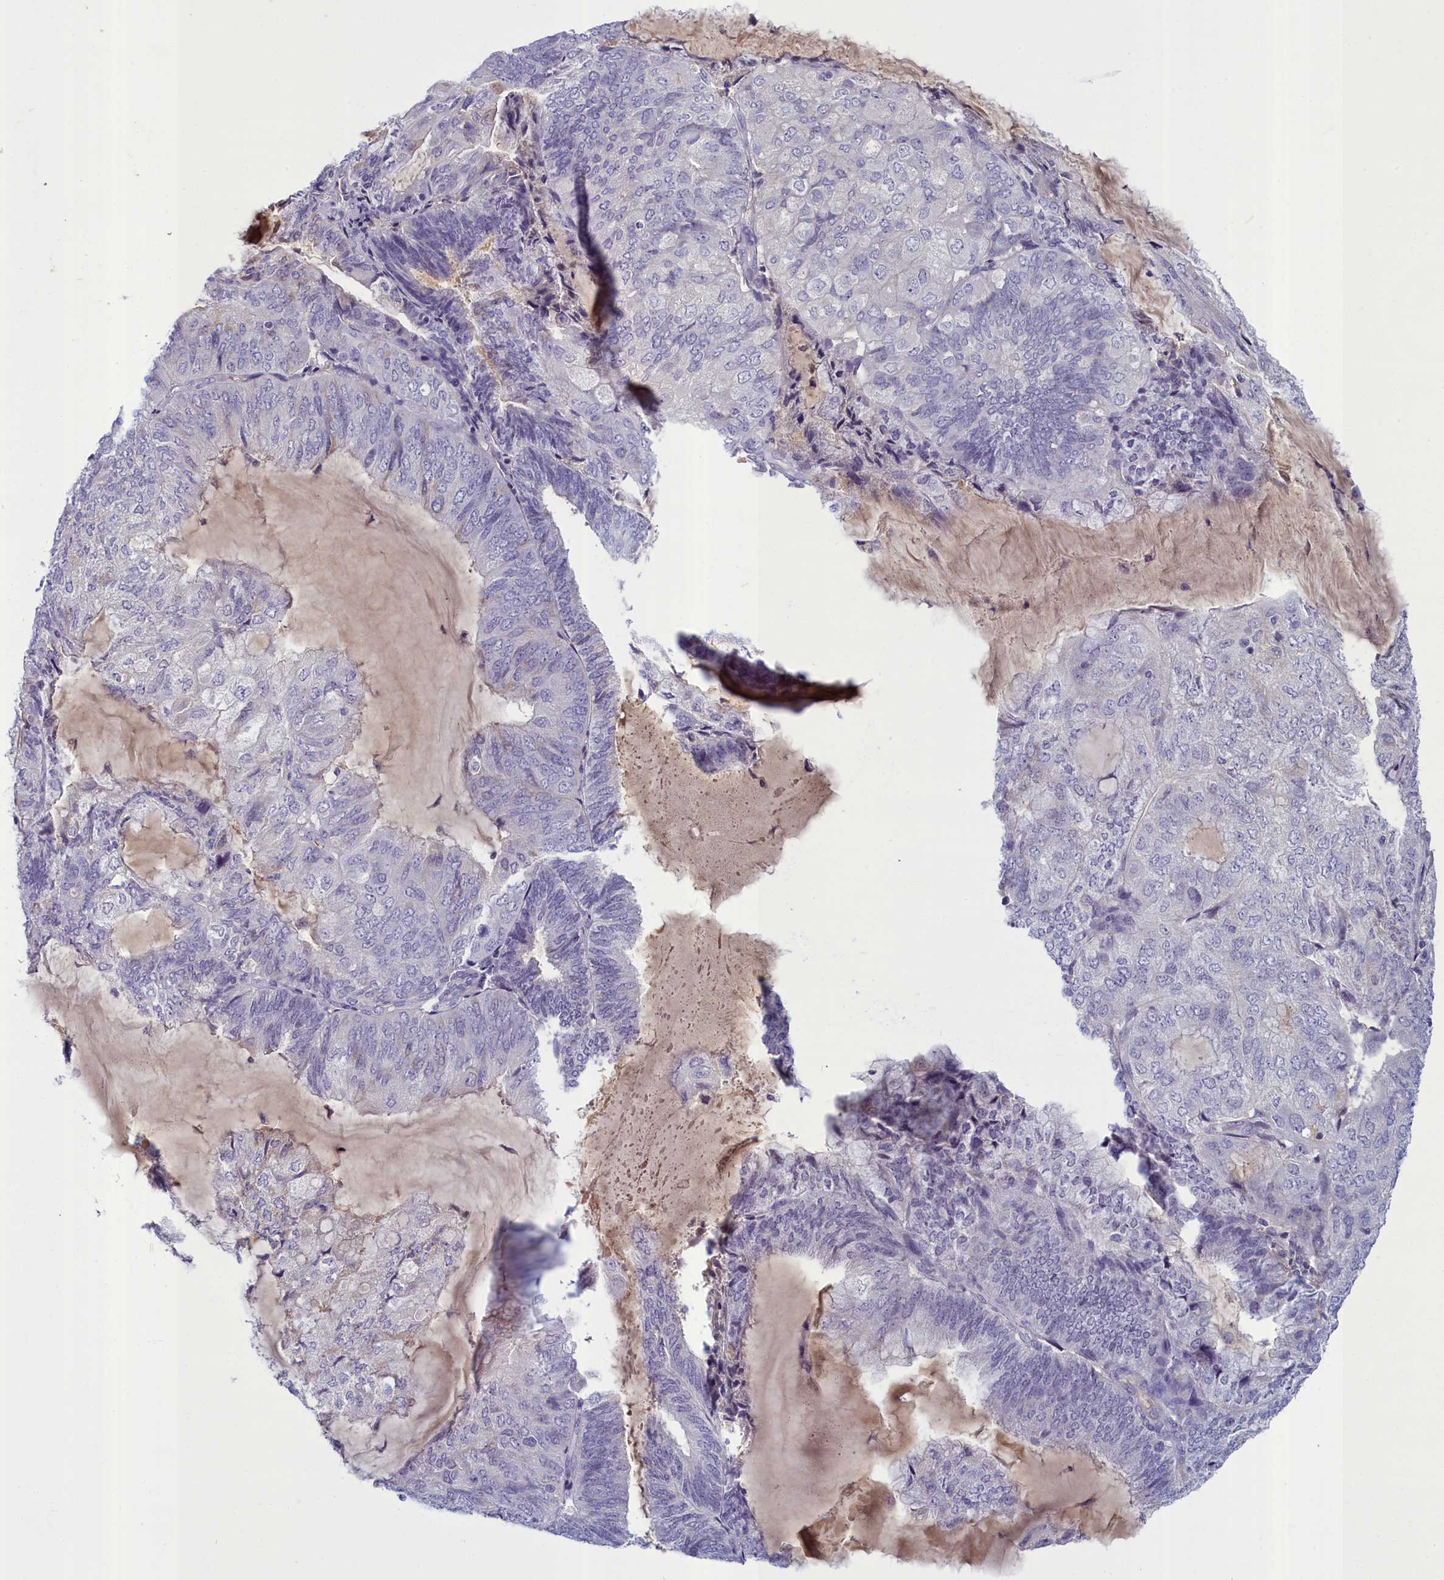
{"staining": {"intensity": "negative", "quantity": "none", "location": "none"}, "tissue": "endometrial cancer", "cell_type": "Tumor cells", "image_type": "cancer", "snomed": [{"axis": "morphology", "description": "Adenocarcinoma, NOS"}, {"axis": "topography", "description": "Endometrium"}], "caption": "Immunohistochemistry (IHC) photomicrograph of adenocarcinoma (endometrial) stained for a protein (brown), which demonstrates no staining in tumor cells. Brightfield microscopy of IHC stained with DAB (brown) and hematoxylin (blue), captured at high magnification.", "gene": "SV2C", "patient": {"sex": "female", "age": 81}}